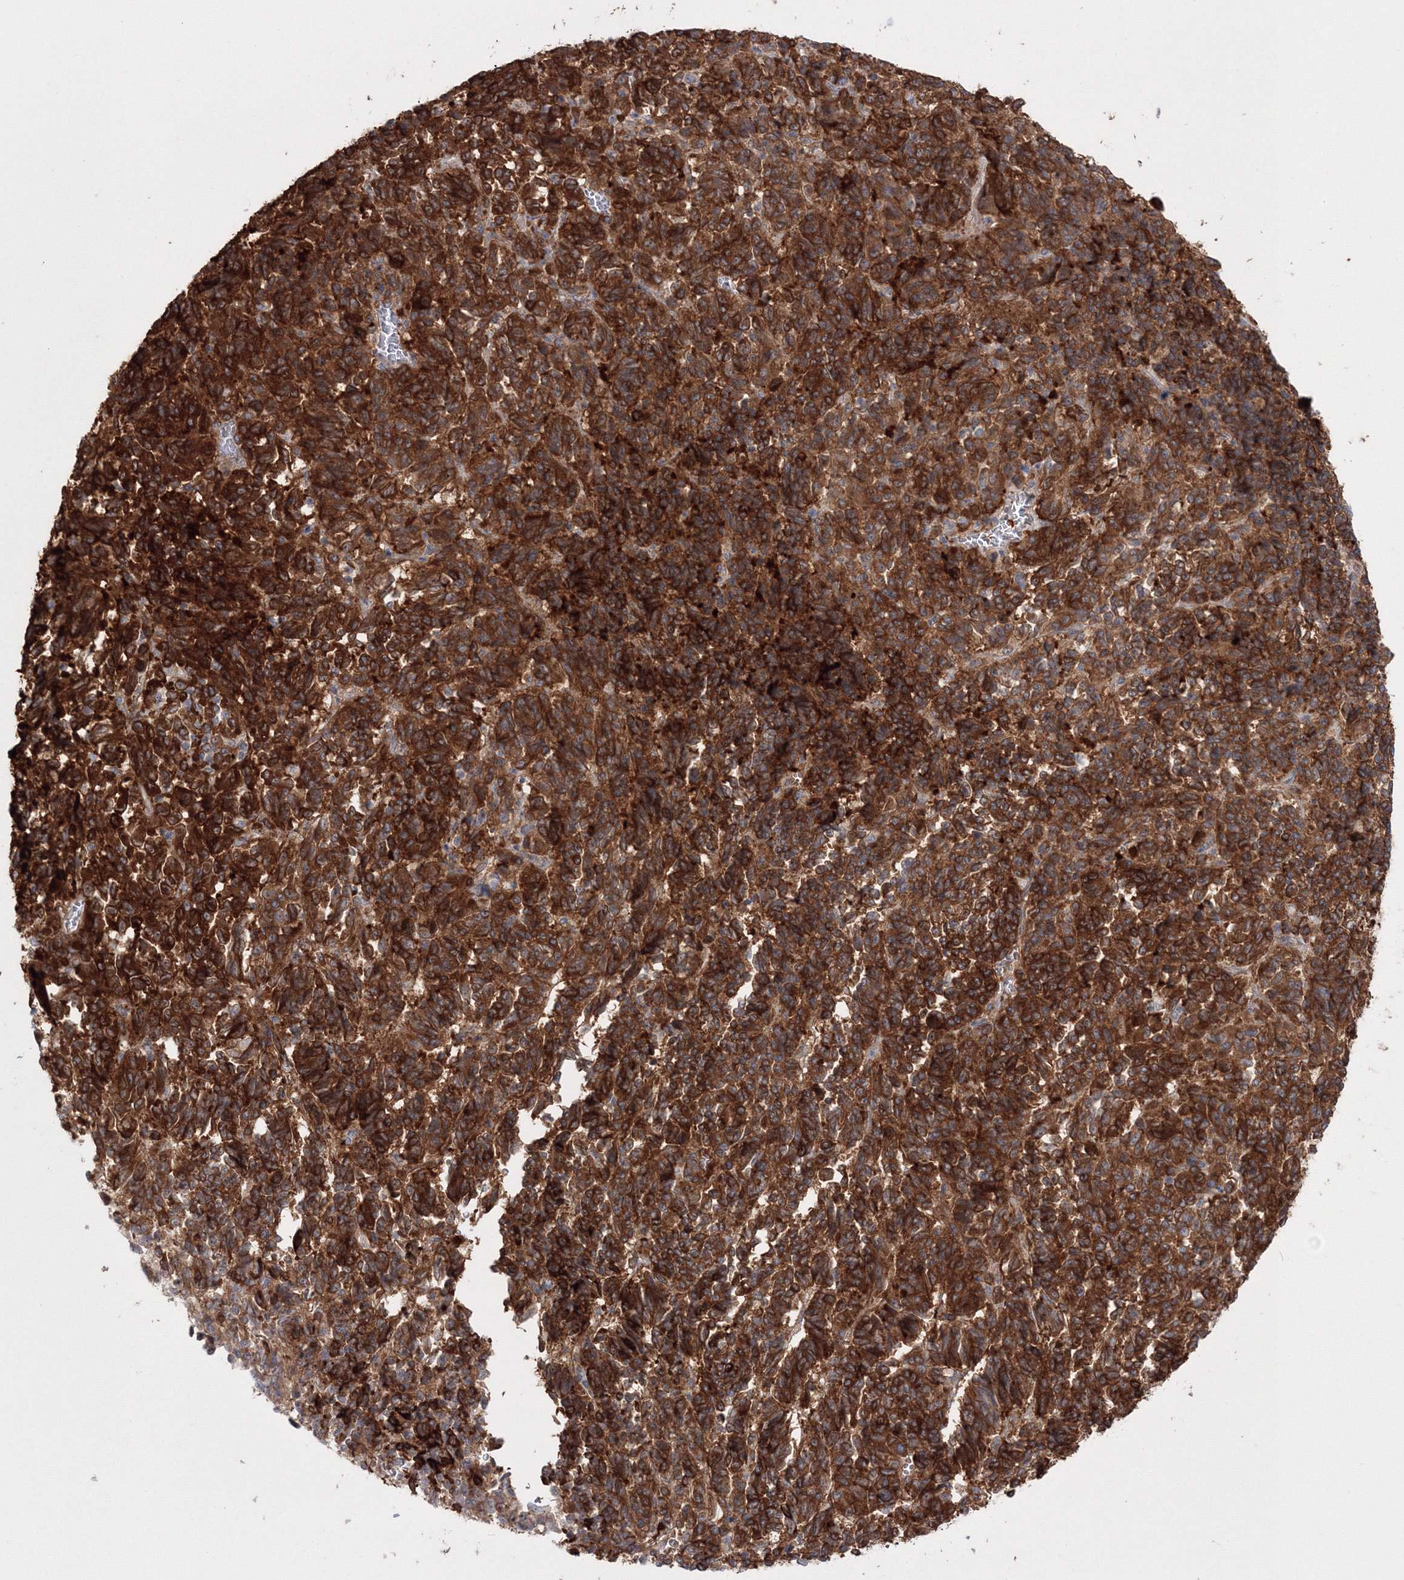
{"staining": {"intensity": "strong", "quantity": ">75%", "location": "cytoplasmic/membranous"}, "tissue": "melanoma", "cell_type": "Tumor cells", "image_type": "cancer", "snomed": [{"axis": "morphology", "description": "Malignant melanoma, Metastatic site"}, {"axis": "topography", "description": "Lung"}], "caption": "Immunohistochemical staining of malignant melanoma (metastatic site) reveals high levels of strong cytoplasmic/membranous expression in approximately >75% of tumor cells.", "gene": "IPMK", "patient": {"sex": "male", "age": 64}}